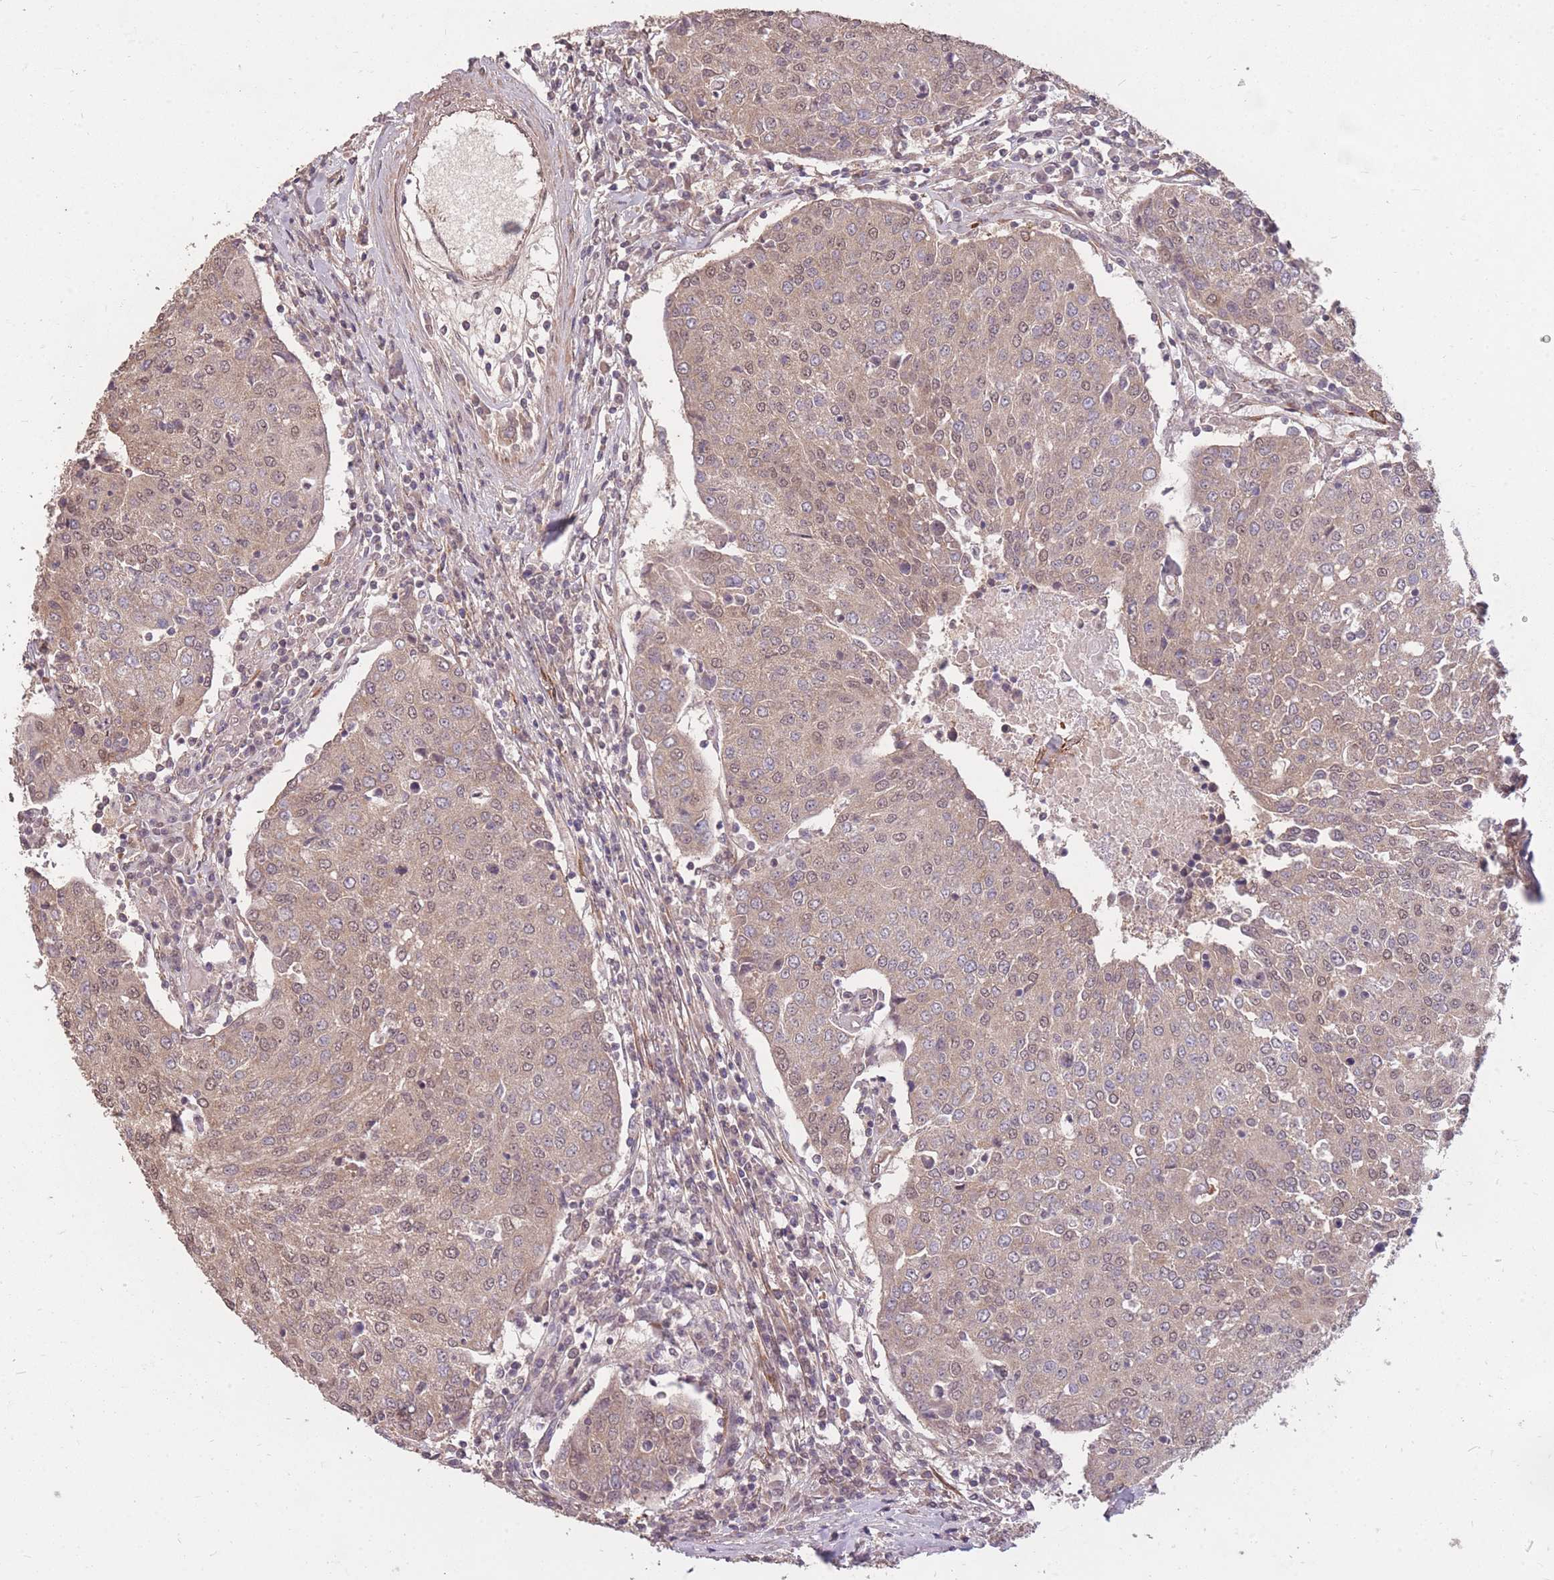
{"staining": {"intensity": "weak", "quantity": "25%-75%", "location": "cytoplasmic/membranous,nuclear"}, "tissue": "urothelial cancer", "cell_type": "Tumor cells", "image_type": "cancer", "snomed": [{"axis": "morphology", "description": "Urothelial carcinoma, High grade"}, {"axis": "topography", "description": "Urinary bladder"}], "caption": "Immunohistochemistry staining of urothelial carcinoma (high-grade), which demonstrates low levels of weak cytoplasmic/membranous and nuclear positivity in about 25%-75% of tumor cells indicating weak cytoplasmic/membranous and nuclear protein staining. The staining was performed using DAB (3,3'-diaminobenzidine) (brown) for protein detection and nuclei were counterstained in hematoxylin (blue).", "gene": "DYNC1LI2", "patient": {"sex": "female", "age": 85}}